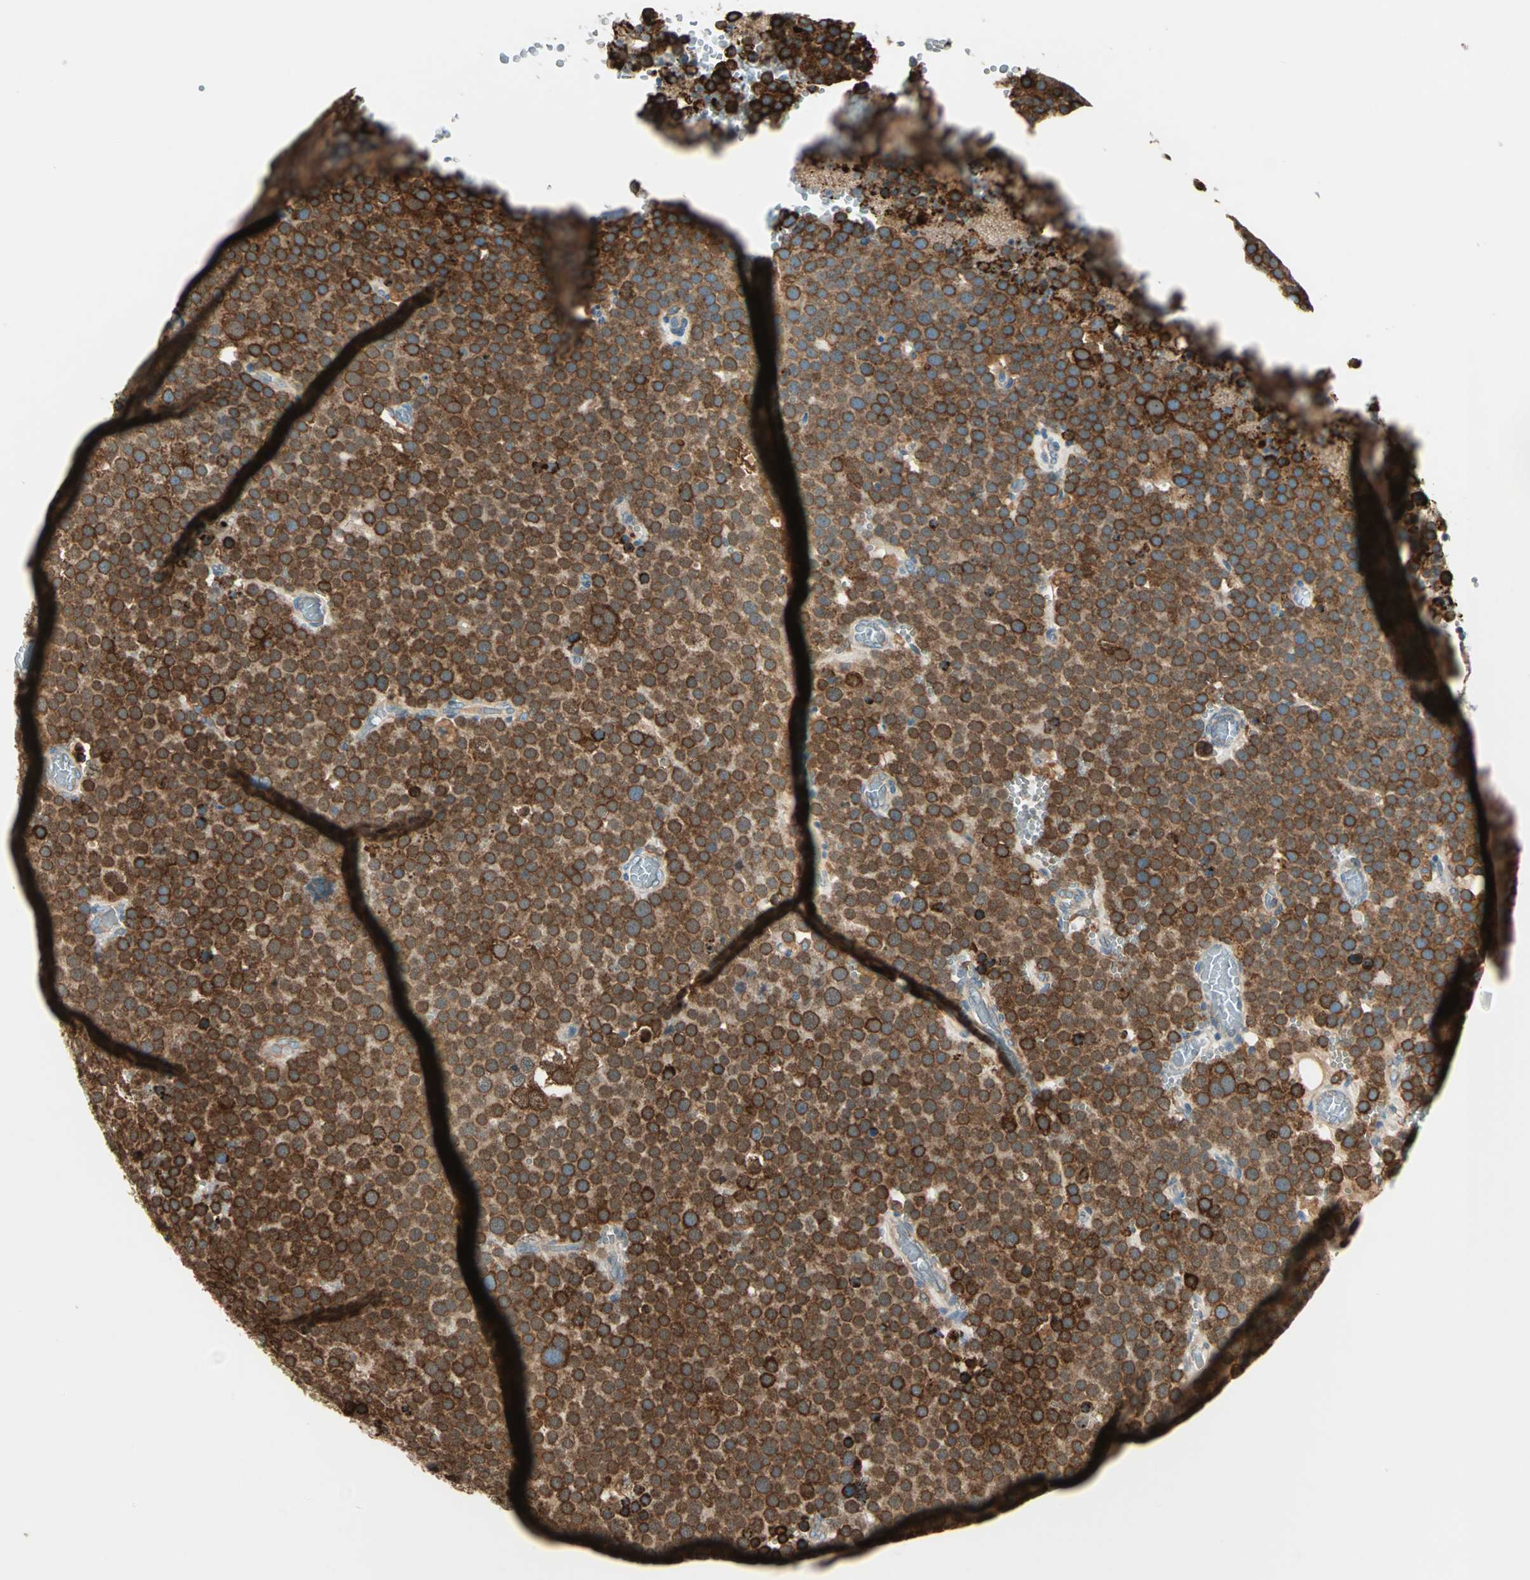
{"staining": {"intensity": "strong", "quantity": ">75%", "location": "cytoplasmic/membranous"}, "tissue": "testis cancer", "cell_type": "Tumor cells", "image_type": "cancer", "snomed": [{"axis": "morphology", "description": "Seminoma, NOS"}, {"axis": "topography", "description": "Testis"}], "caption": "This image displays immunohistochemistry (IHC) staining of testis cancer, with high strong cytoplasmic/membranous positivity in approximately >75% of tumor cells.", "gene": "PDIA4", "patient": {"sex": "male", "age": 71}}